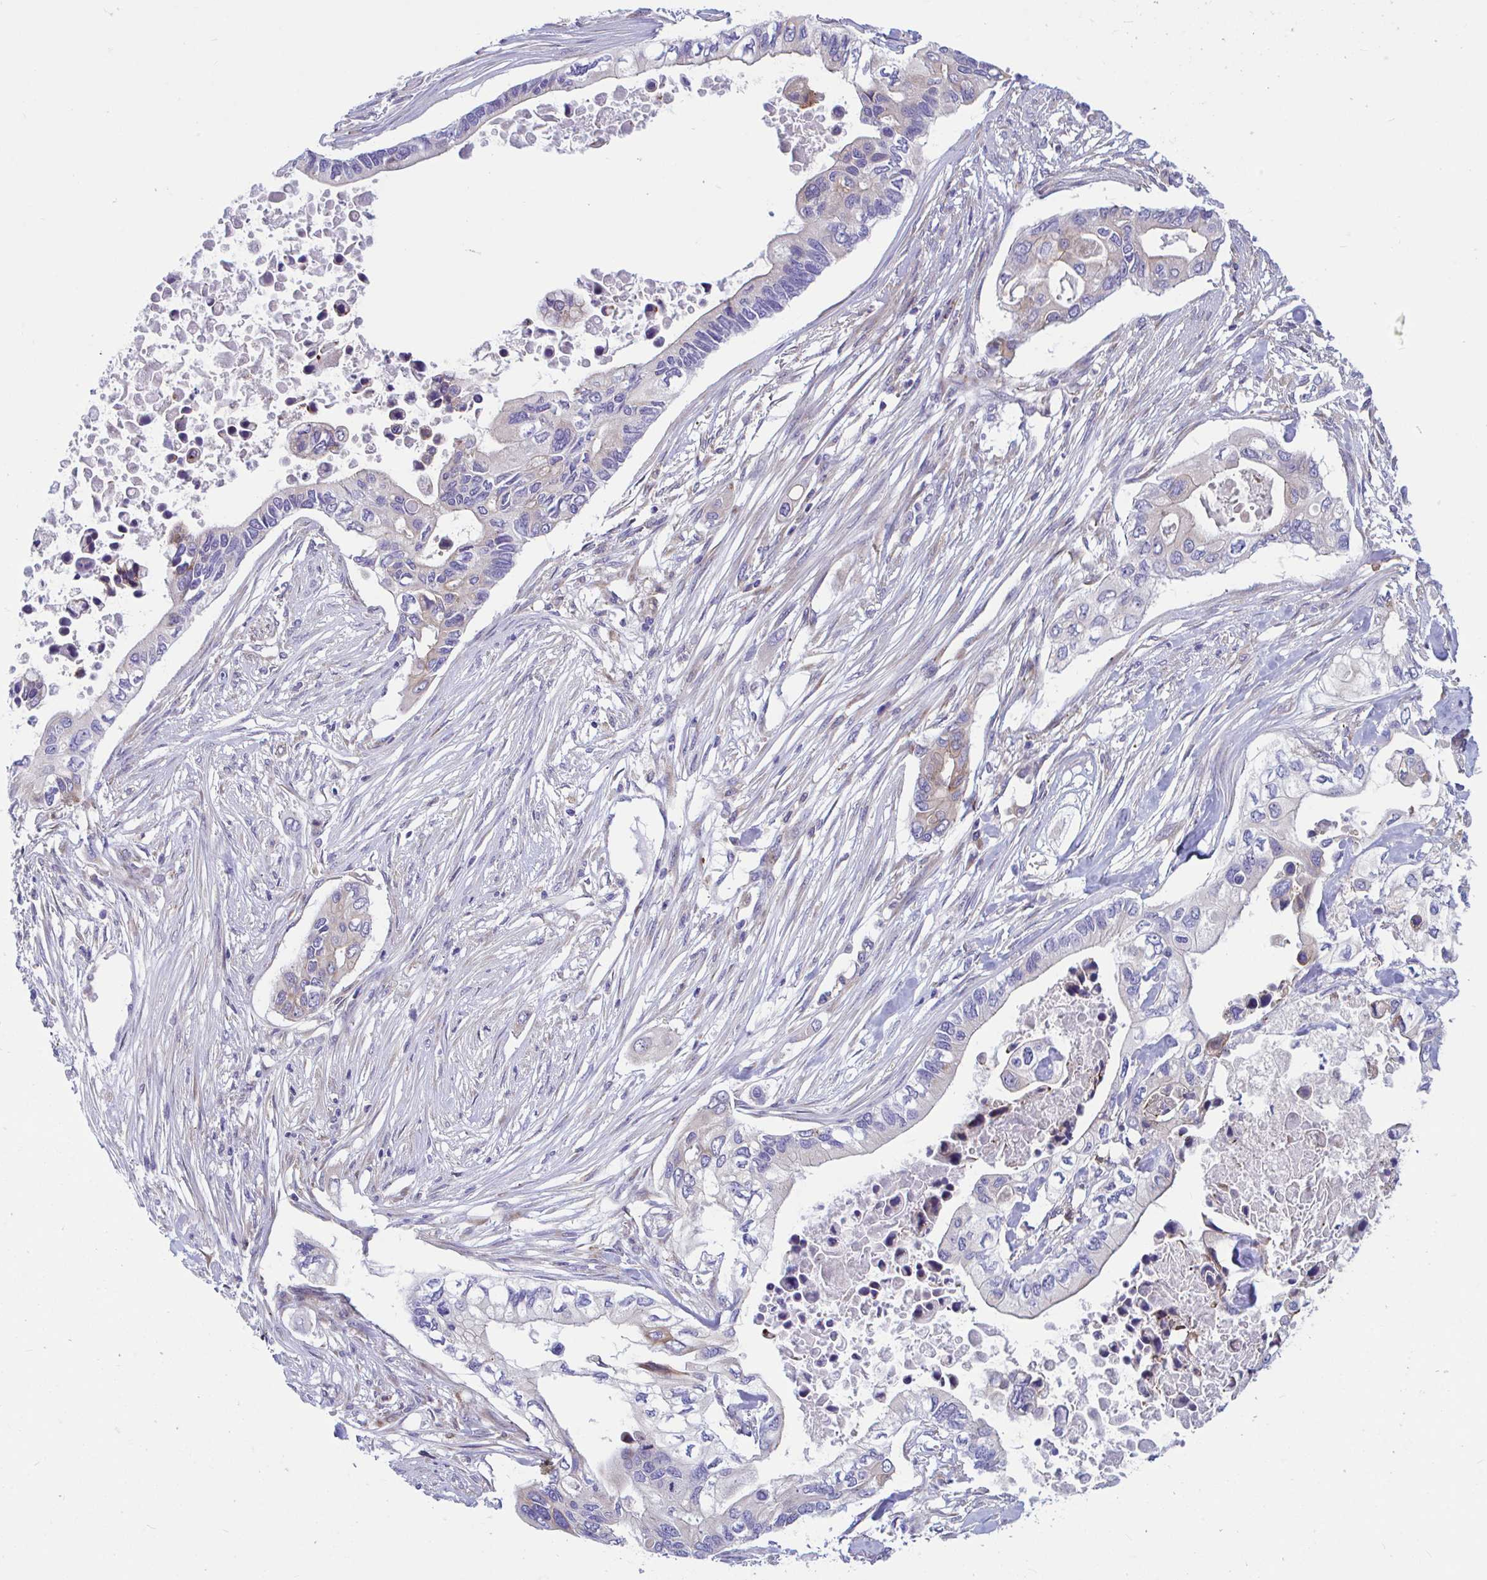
{"staining": {"intensity": "weak", "quantity": "<25%", "location": "cytoplasmic/membranous"}, "tissue": "pancreatic cancer", "cell_type": "Tumor cells", "image_type": "cancer", "snomed": [{"axis": "morphology", "description": "Adenocarcinoma, NOS"}, {"axis": "topography", "description": "Pancreas"}], "caption": "Adenocarcinoma (pancreatic) stained for a protein using IHC shows no positivity tumor cells.", "gene": "WBP1", "patient": {"sex": "female", "age": 63}}